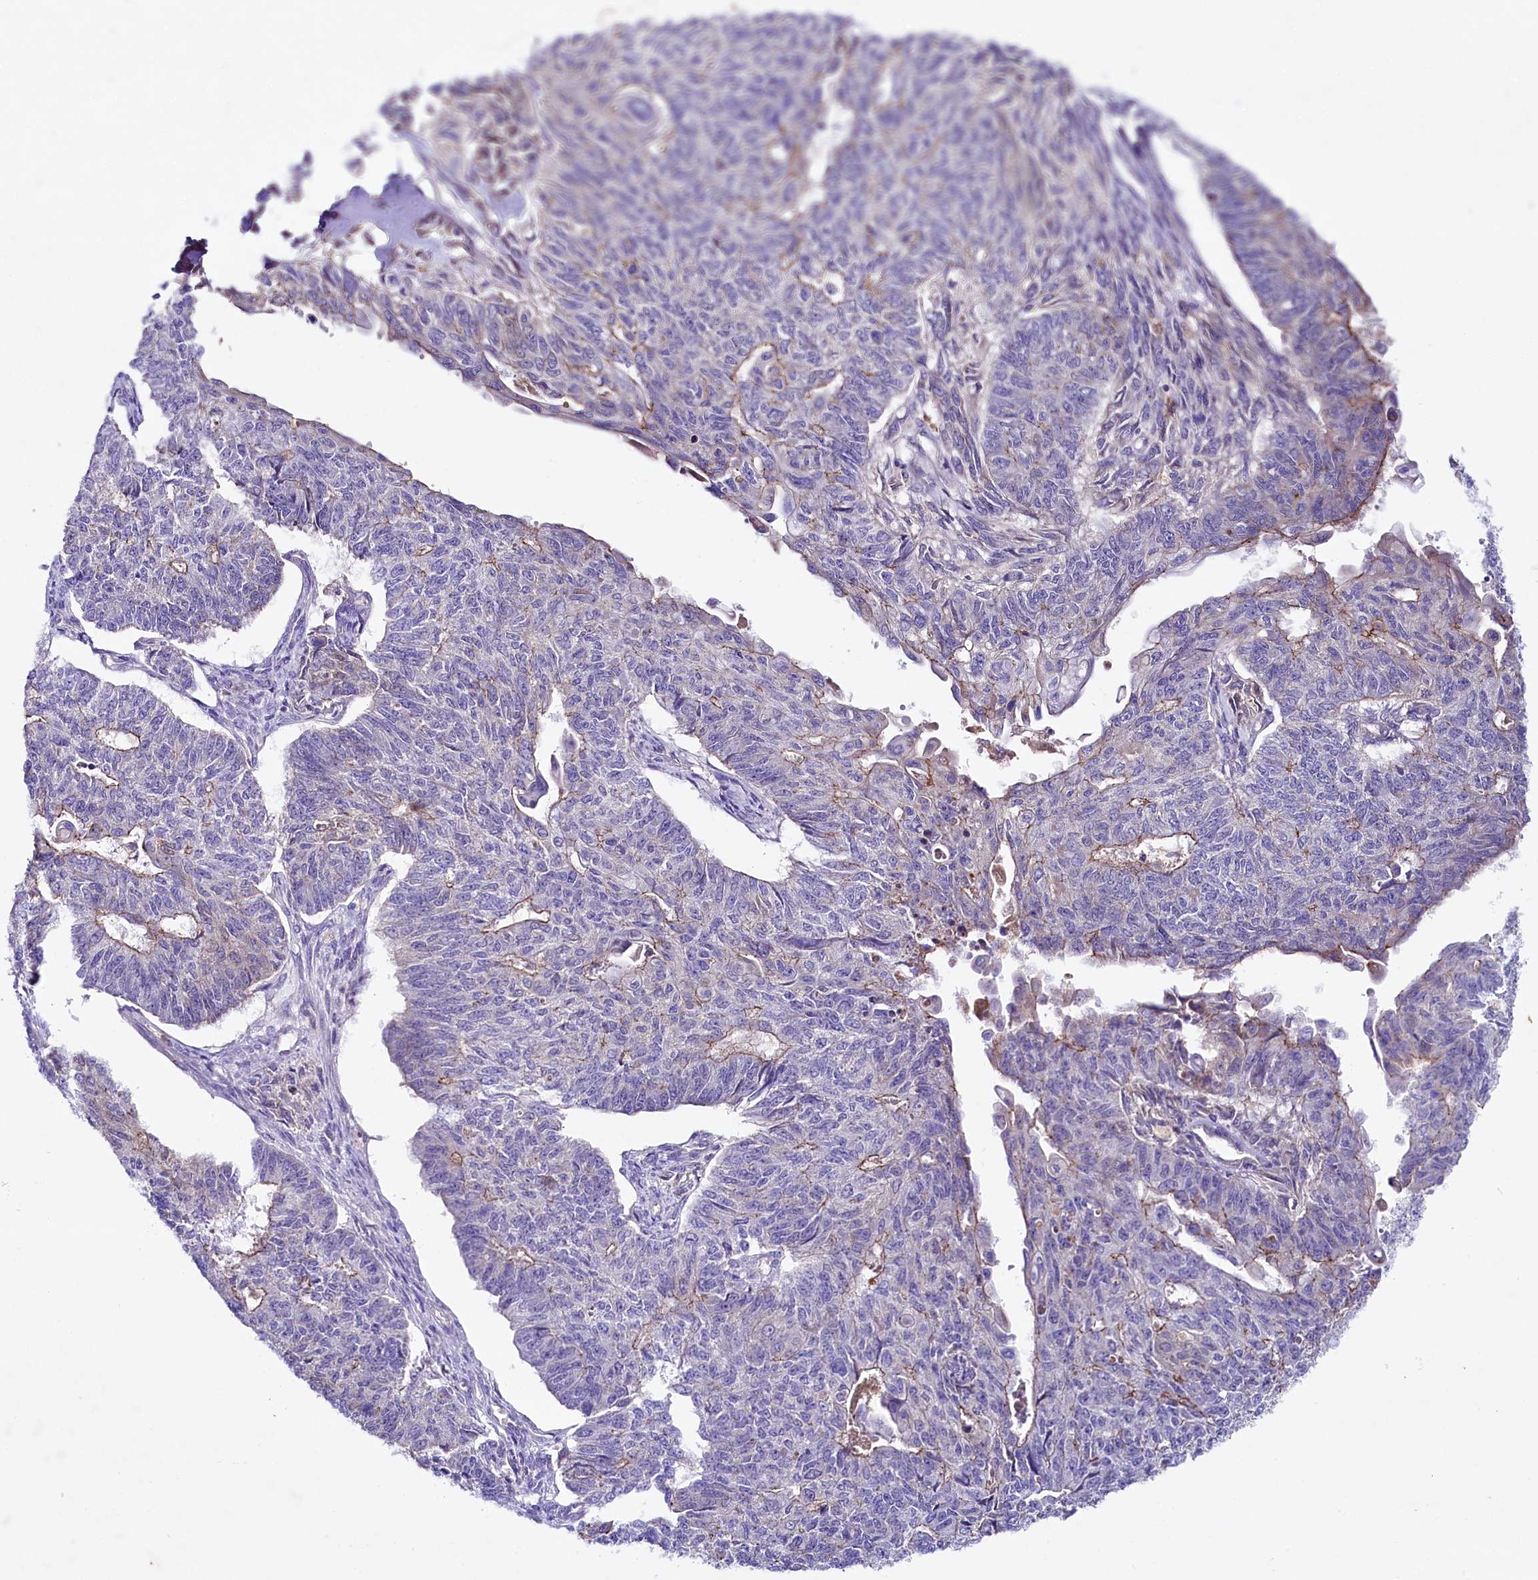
{"staining": {"intensity": "moderate", "quantity": "<25%", "location": "cytoplasmic/membranous"}, "tissue": "endometrial cancer", "cell_type": "Tumor cells", "image_type": "cancer", "snomed": [{"axis": "morphology", "description": "Adenocarcinoma, NOS"}, {"axis": "topography", "description": "Endometrium"}], "caption": "Immunohistochemical staining of adenocarcinoma (endometrial) displays low levels of moderate cytoplasmic/membranous protein positivity in approximately <25% of tumor cells.", "gene": "SACM1L", "patient": {"sex": "female", "age": 32}}